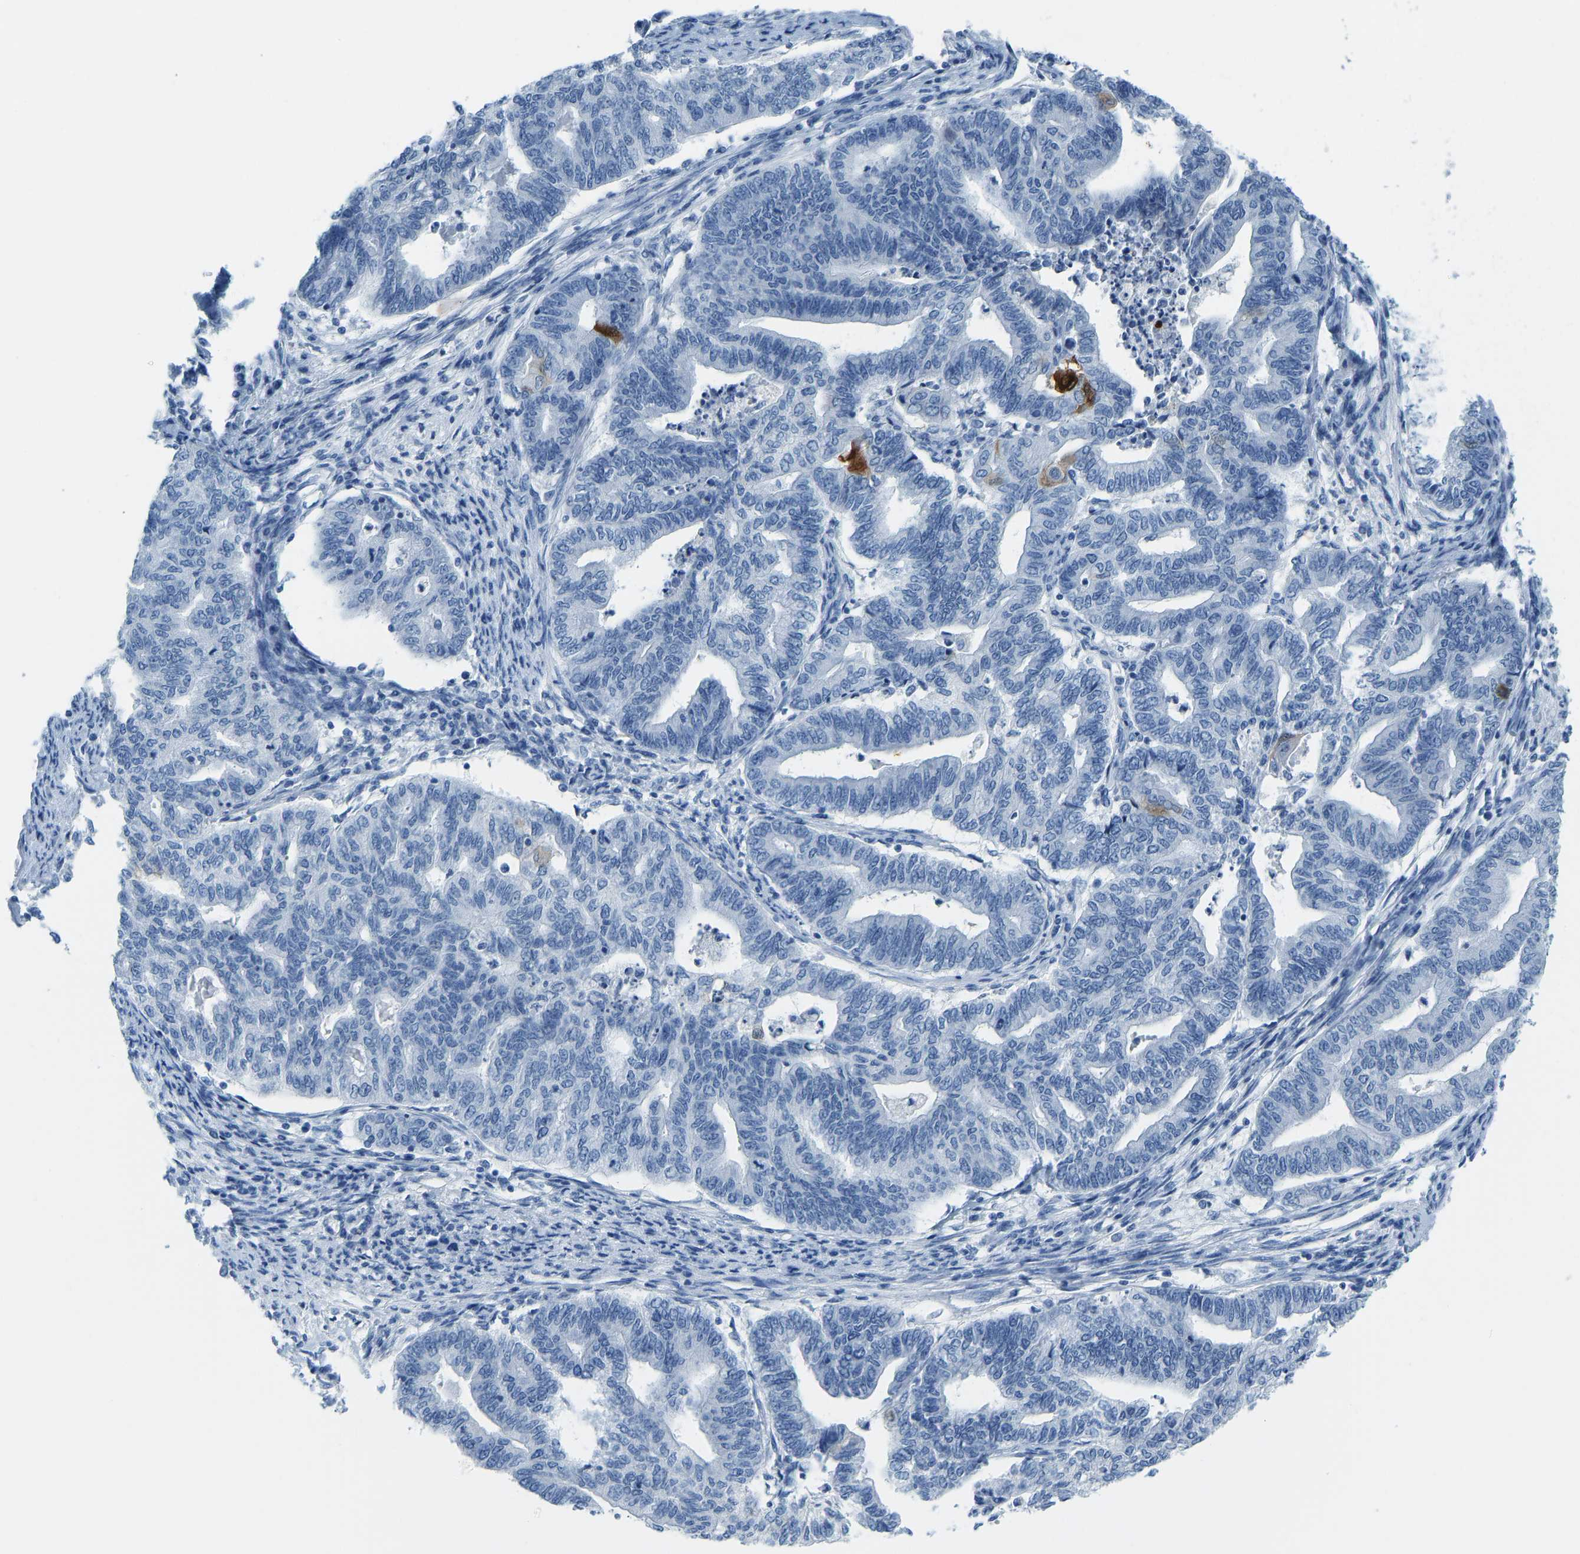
{"staining": {"intensity": "negative", "quantity": "none", "location": "none"}, "tissue": "endometrial cancer", "cell_type": "Tumor cells", "image_type": "cancer", "snomed": [{"axis": "morphology", "description": "Adenocarcinoma, NOS"}, {"axis": "topography", "description": "Endometrium"}], "caption": "An image of human adenocarcinoma (endometrial) is negative for staining in tumor cells. (DAB (3,3'-diaminobenzidine) immunohistochemistry, high magnification).", "gene": "SERPINB3", "patient": {"sex": "female", "age": 79}}